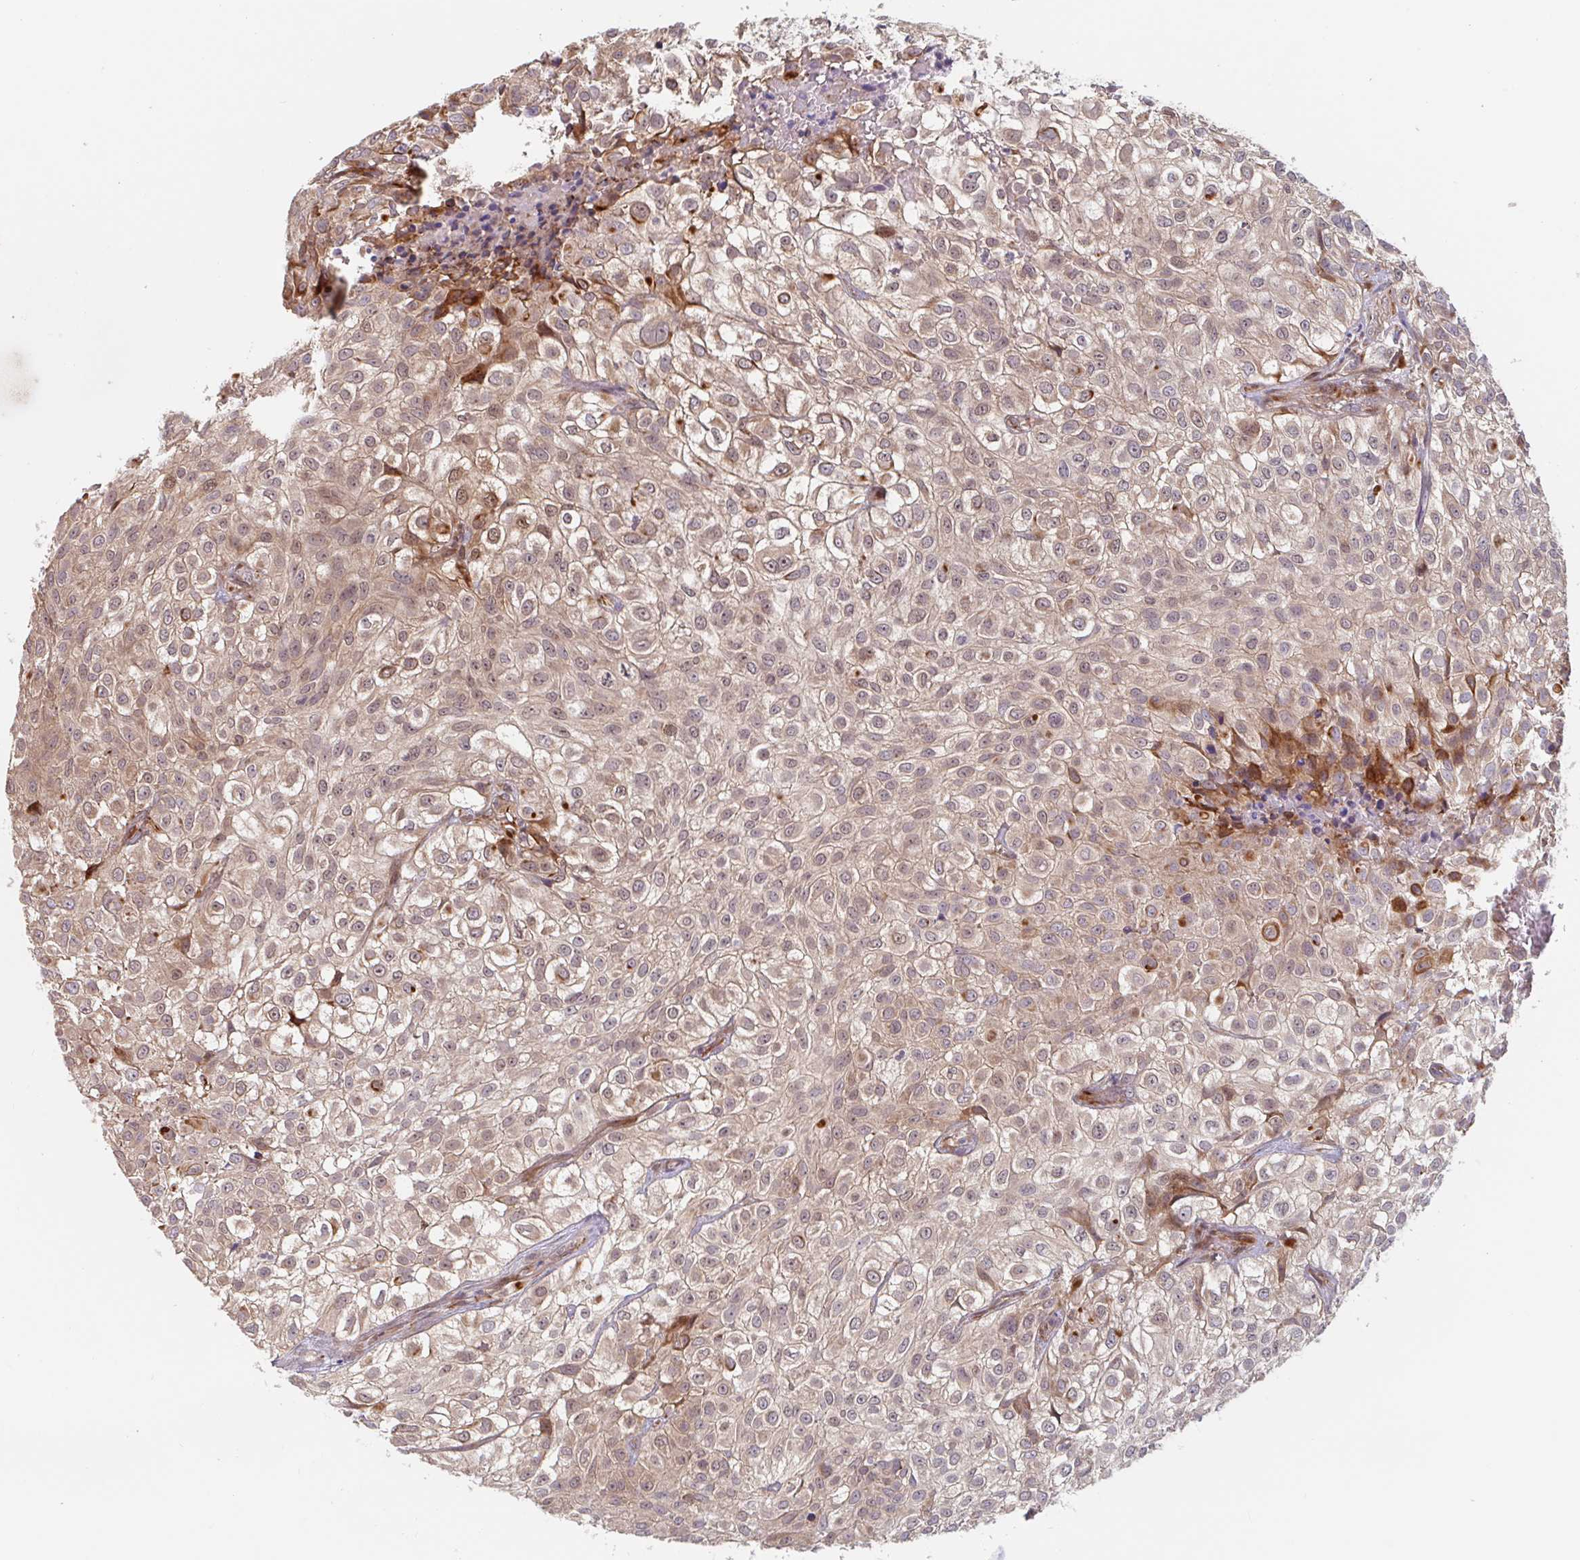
{"staining": {"intensity": "moderate", "quantity": "<25%", "location": "cytoplasmic/membranous"}, "tissue": "urothelial cancer", "cell_type": "Tumor cells", "image_type": "cancer", "snomed": [{"axis": "morphology", "description": "Urothelial carcinoma, High grade"}, {"axis": "topography", "description": "Urinary bladder"}], "caption": "DAB (3,3'-diaminobenzidine) immunohistochemical staining of urothelial cancer shows moderate cytoplasmic/membranous protein positivity in approximately <25% of tumor cells.", "gene": "NUB1", "patient": {"sex": "male", "age": 56}}